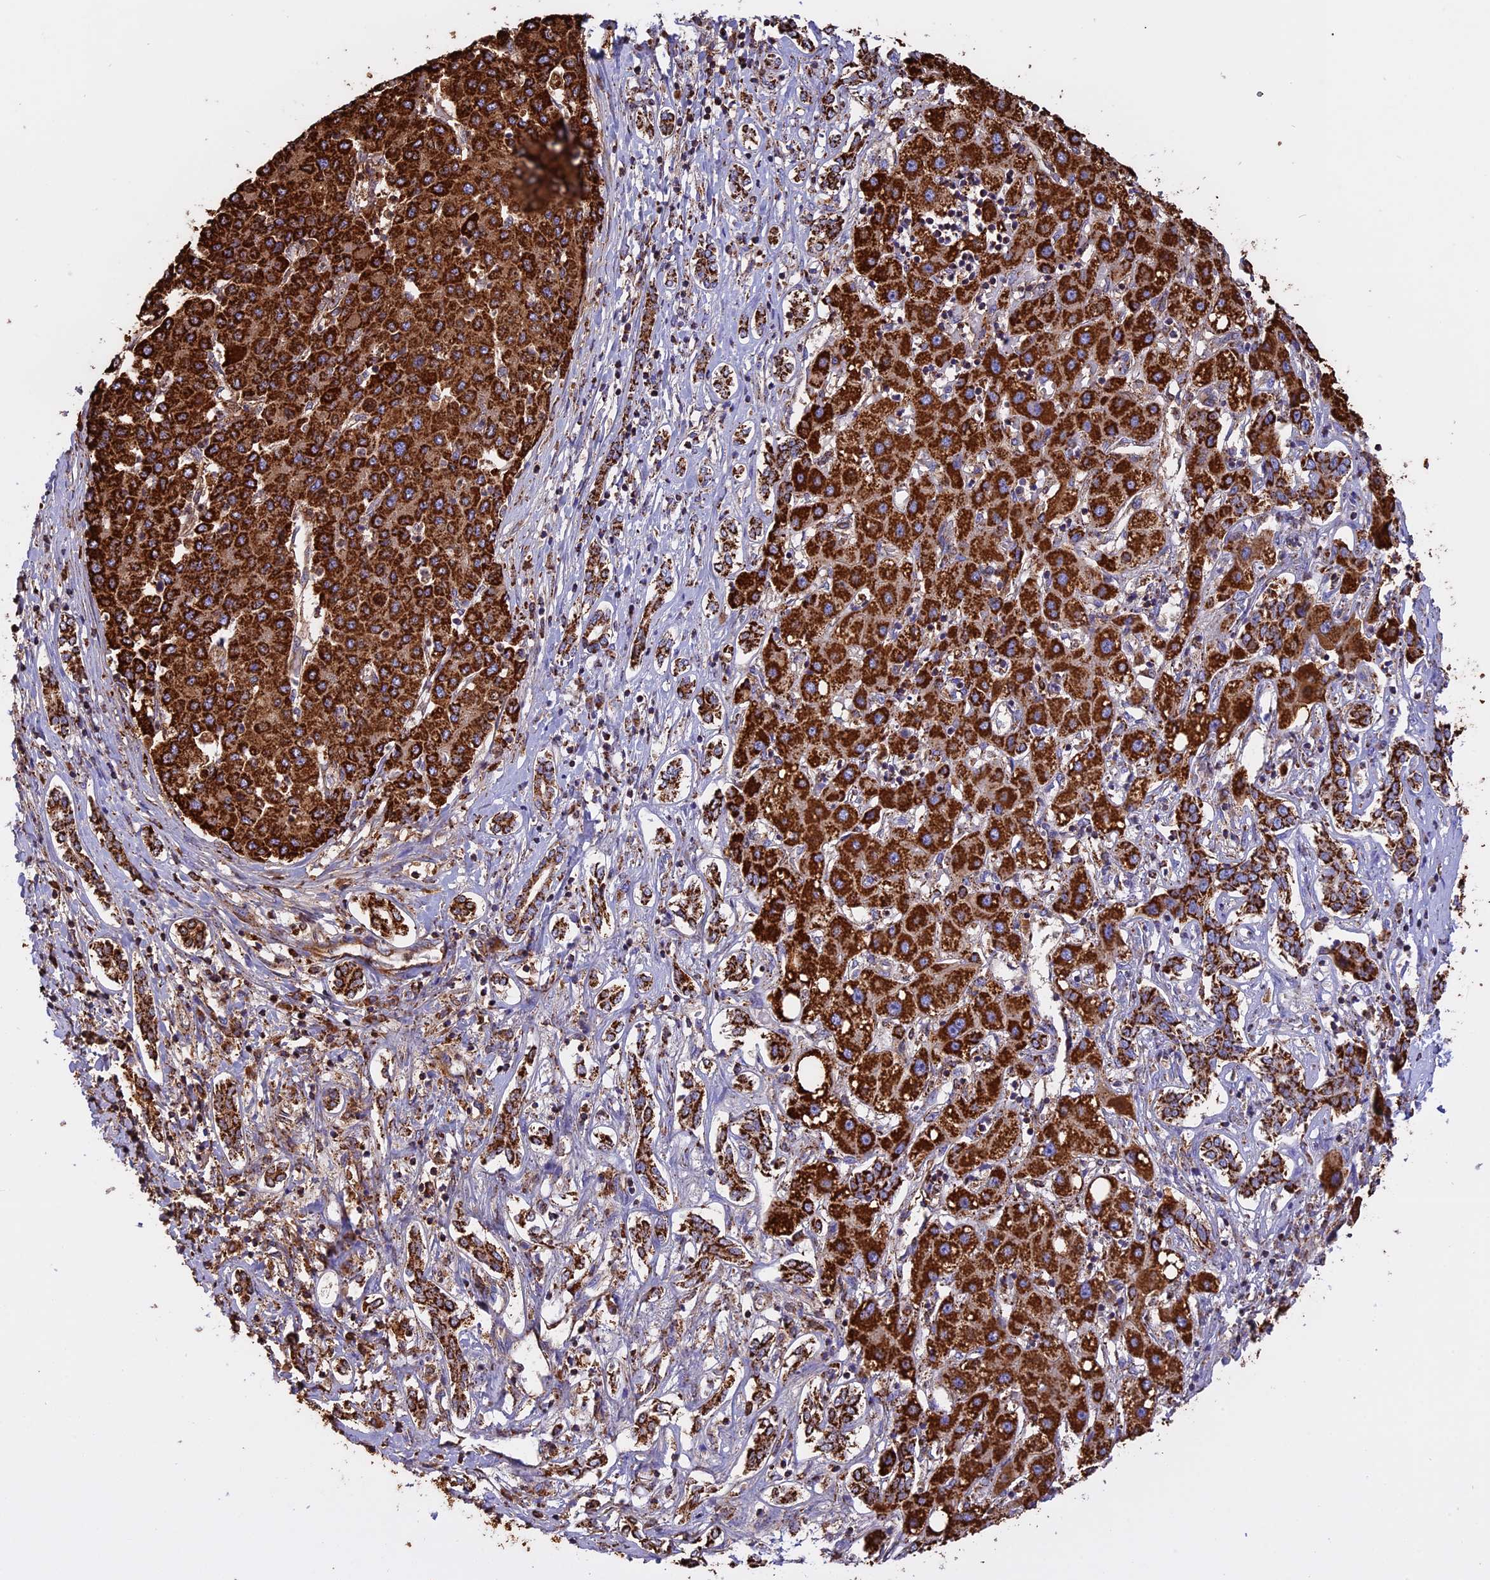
{"staining": {"intensity": "strong", "quantity": ">75%", "location": "cytoplasmic/membranous"}, "tissue": "liver cancer", "cell_type": "Tumor cells", "image_type": "cancer", "snomed": [{"axis": "morphology", "description": "Carcinoma, Hepatocellular, NOS"}, {"axis": "topography", "description": "Liver"}], "caption": "Immunohistochemistry (IHC) staining of hepatocellular carcinoma (liver), which exhibits high levels of strong cytoplasmic/membranous positivity in about >75% of tumor cells indicating strong cytoplasmic/membranous protein positivity. The staining was performed using DAB (brown) for protein detection and nuclei were counterstained in hematoxylin (blue).", "gene": "KCNG1", "patient": {"sex": "male", "age": 65}}